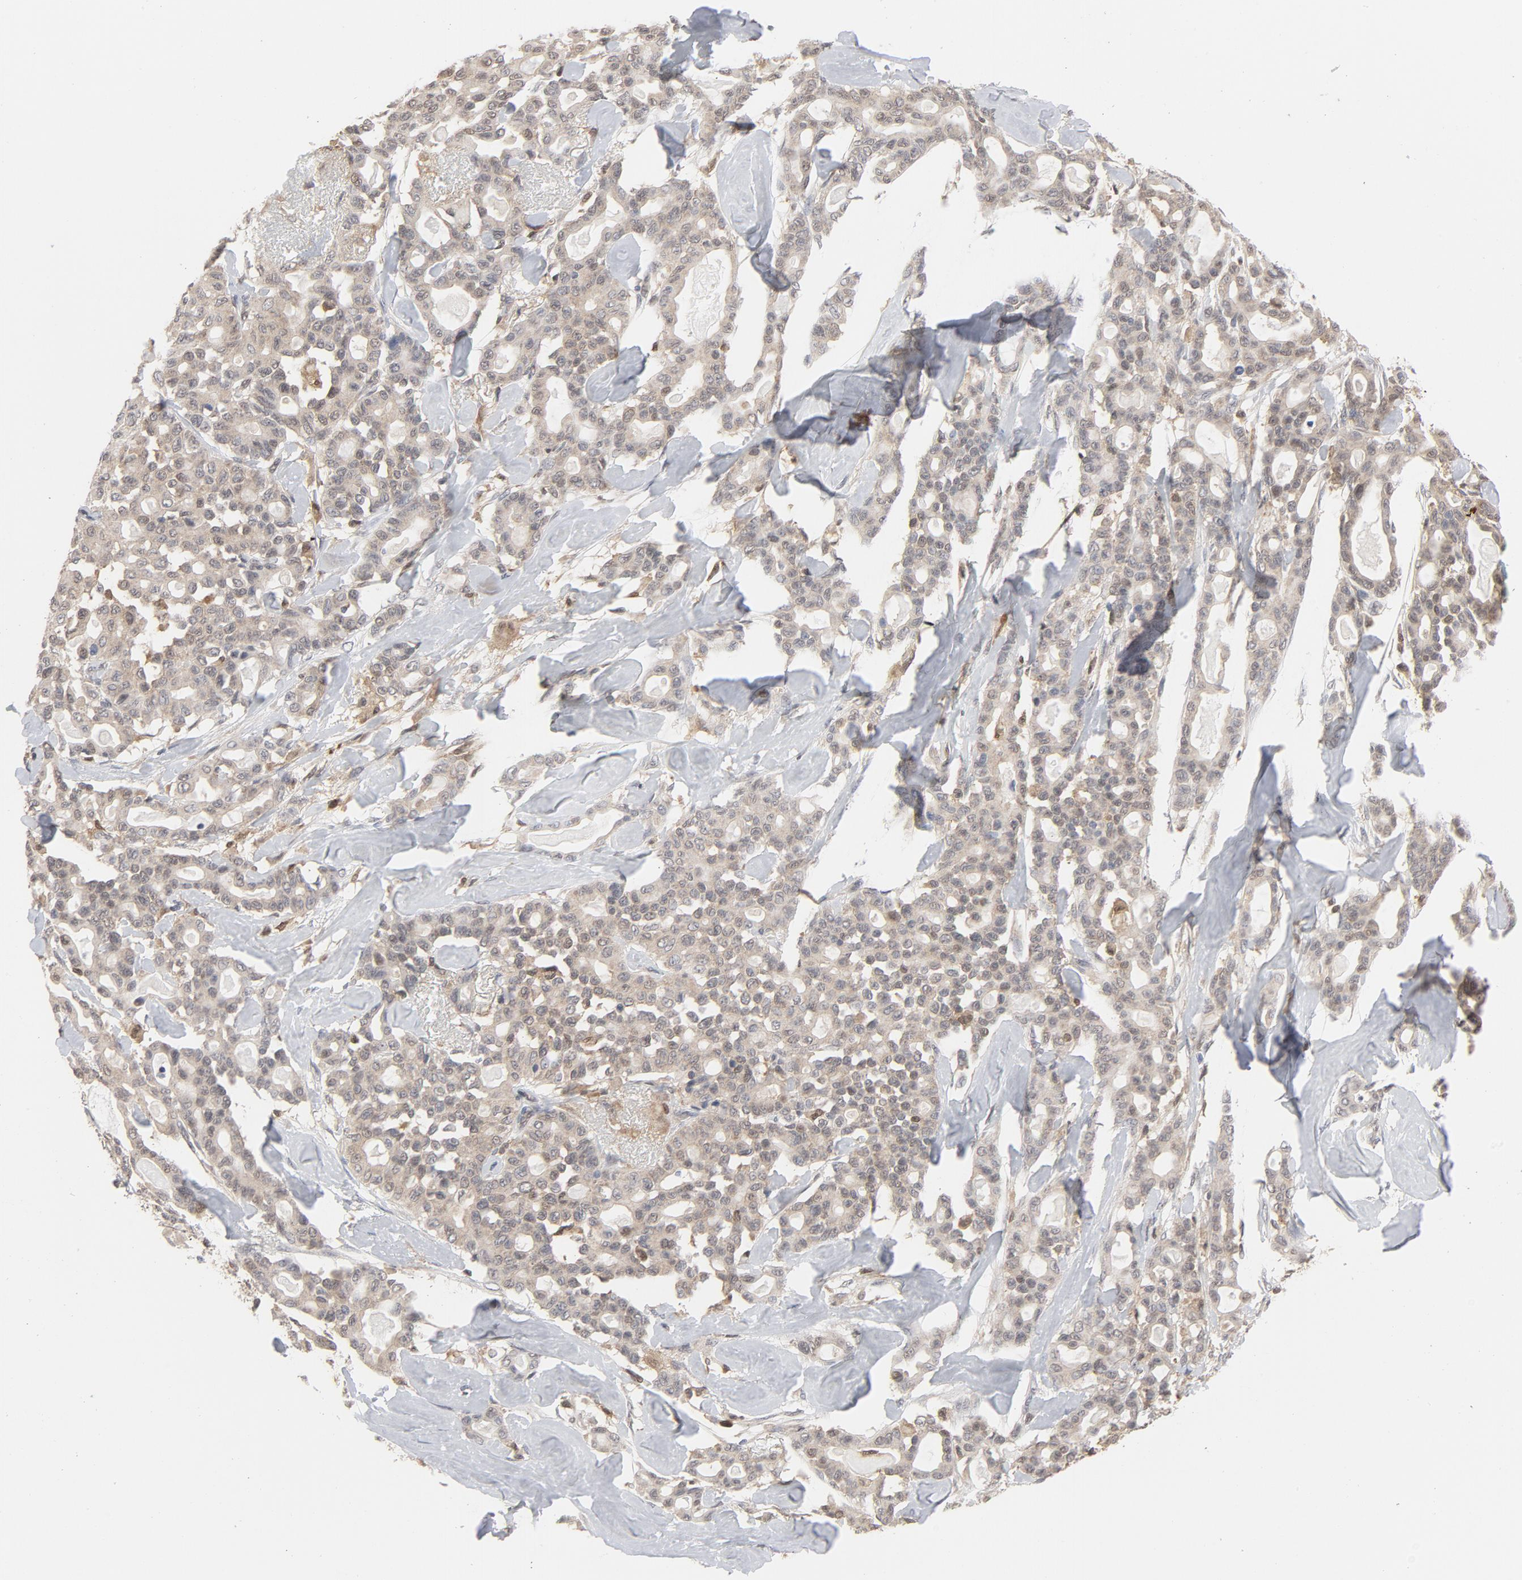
{"staining": {"intensity": "weak", "quantity": ">75%", "location": "cytoplasmic/membranous"}, "tissue": "pancreatic cancer", "cell_type": "Tumor cells", "image_type": "cancer", "snomed": [{"axis": "morphology", "description": "Adenocarcinoma, NOS"}, {"axis": "topography", "description": "Pancreas"}], "caption": "Pancreatic adenocarcinoma stained for a protein (brown) demonstrates weak cytoplasmic/membranous positive expression in approximately >75% of tumor cells.", "gene": "PRDX1", "patient": {"sex": "male", "age": 63}}